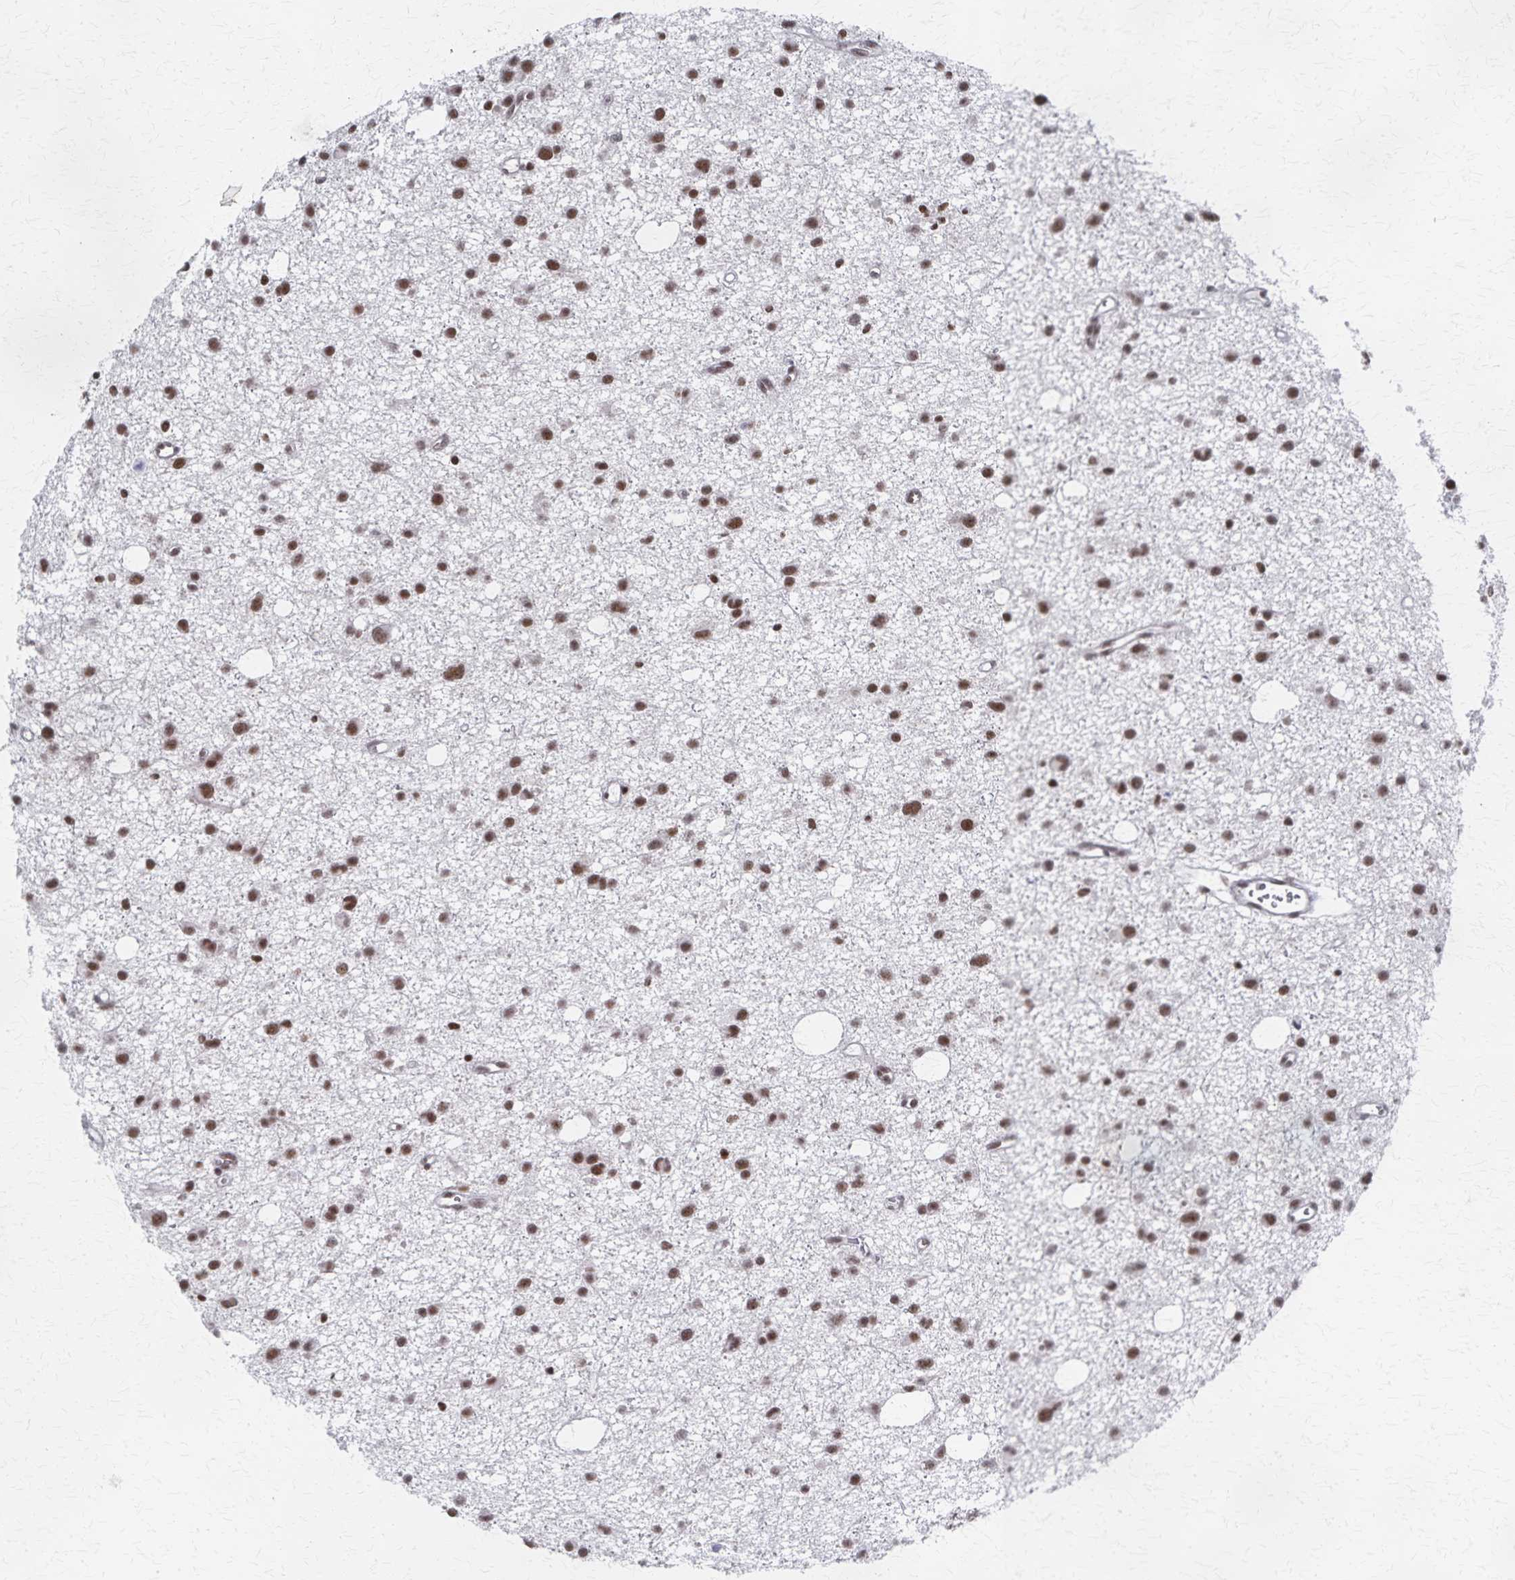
{"staining": {"intensity": "moderate", "quantity": ">75%", "location": "nuclear"}, "tissue": "glioma", "cell_type": "Tumor cells", "image_type": "cancer", "snomed": [{"axis": "morphology", "description": "Glioma, malignant, High grade"}, {"axis": "topography", "description": "Brain"}], "caption": "High-grade glioma (malignant) stained for a protein (brown) displays moderate nuclear positive expression in approximately >75% of tumor cells.", "gene": "GTF2B", "patient": {"sex": "male", "age": 23}}